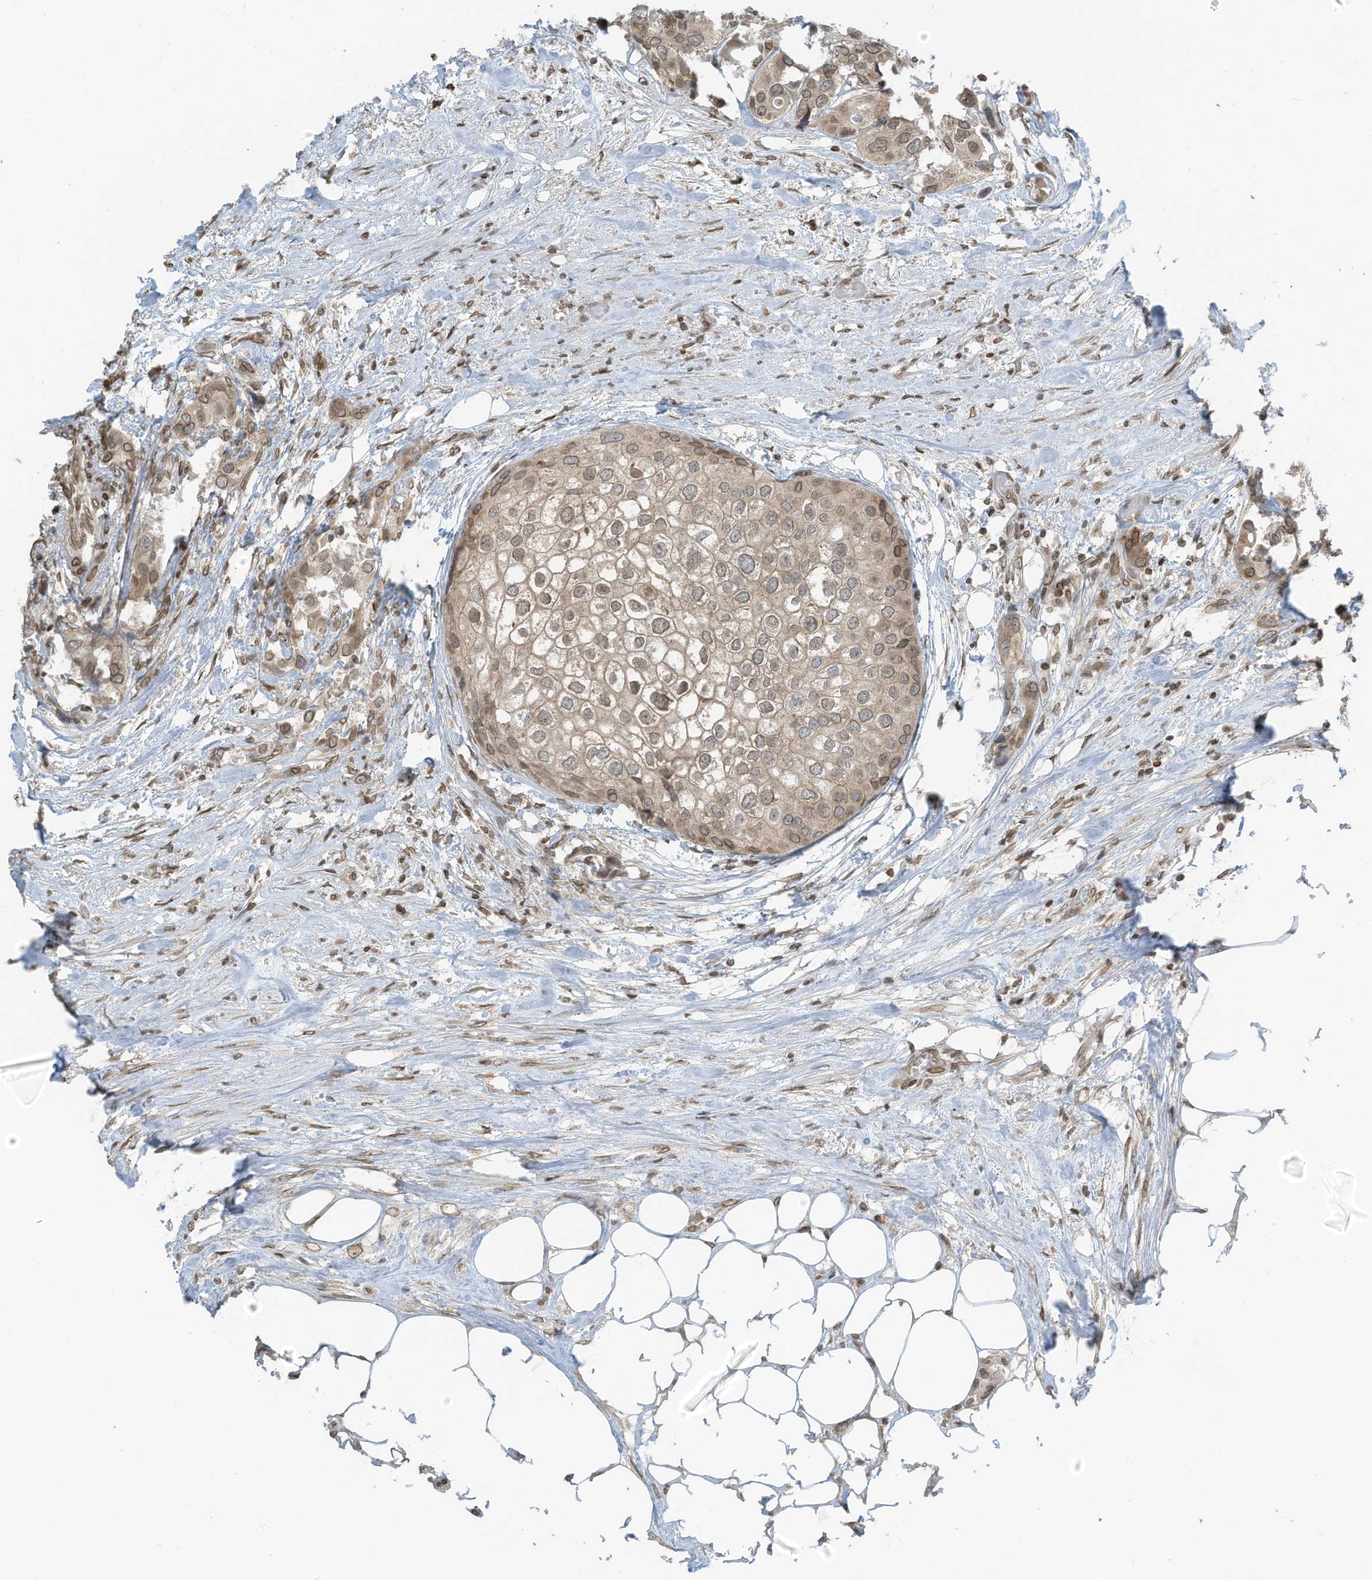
{"staining": {"intensity": "weak", "quantity": ">75%", "location": "cytoplasmic/membranous,nuclear"}, "tissue": "urothelial cancer", "cell_type": "Tumor cells", "image_type": "cancer", "snomed": [{"axis": "morphology", "description": "Urothelial carcinoma, High grade"}, {"axis": "topography", "description": "Urinary bladder"}], "caption": "This is a photomicrograph of immunohistochemistry (IHC) staining of urothelial carcinoma (high-grade), which shows weak expression in the cytoplasmic/membranous and nuclear of tumor cells.", "gene": "RABL3", "patient": {"sex": "male", "age": 64}}